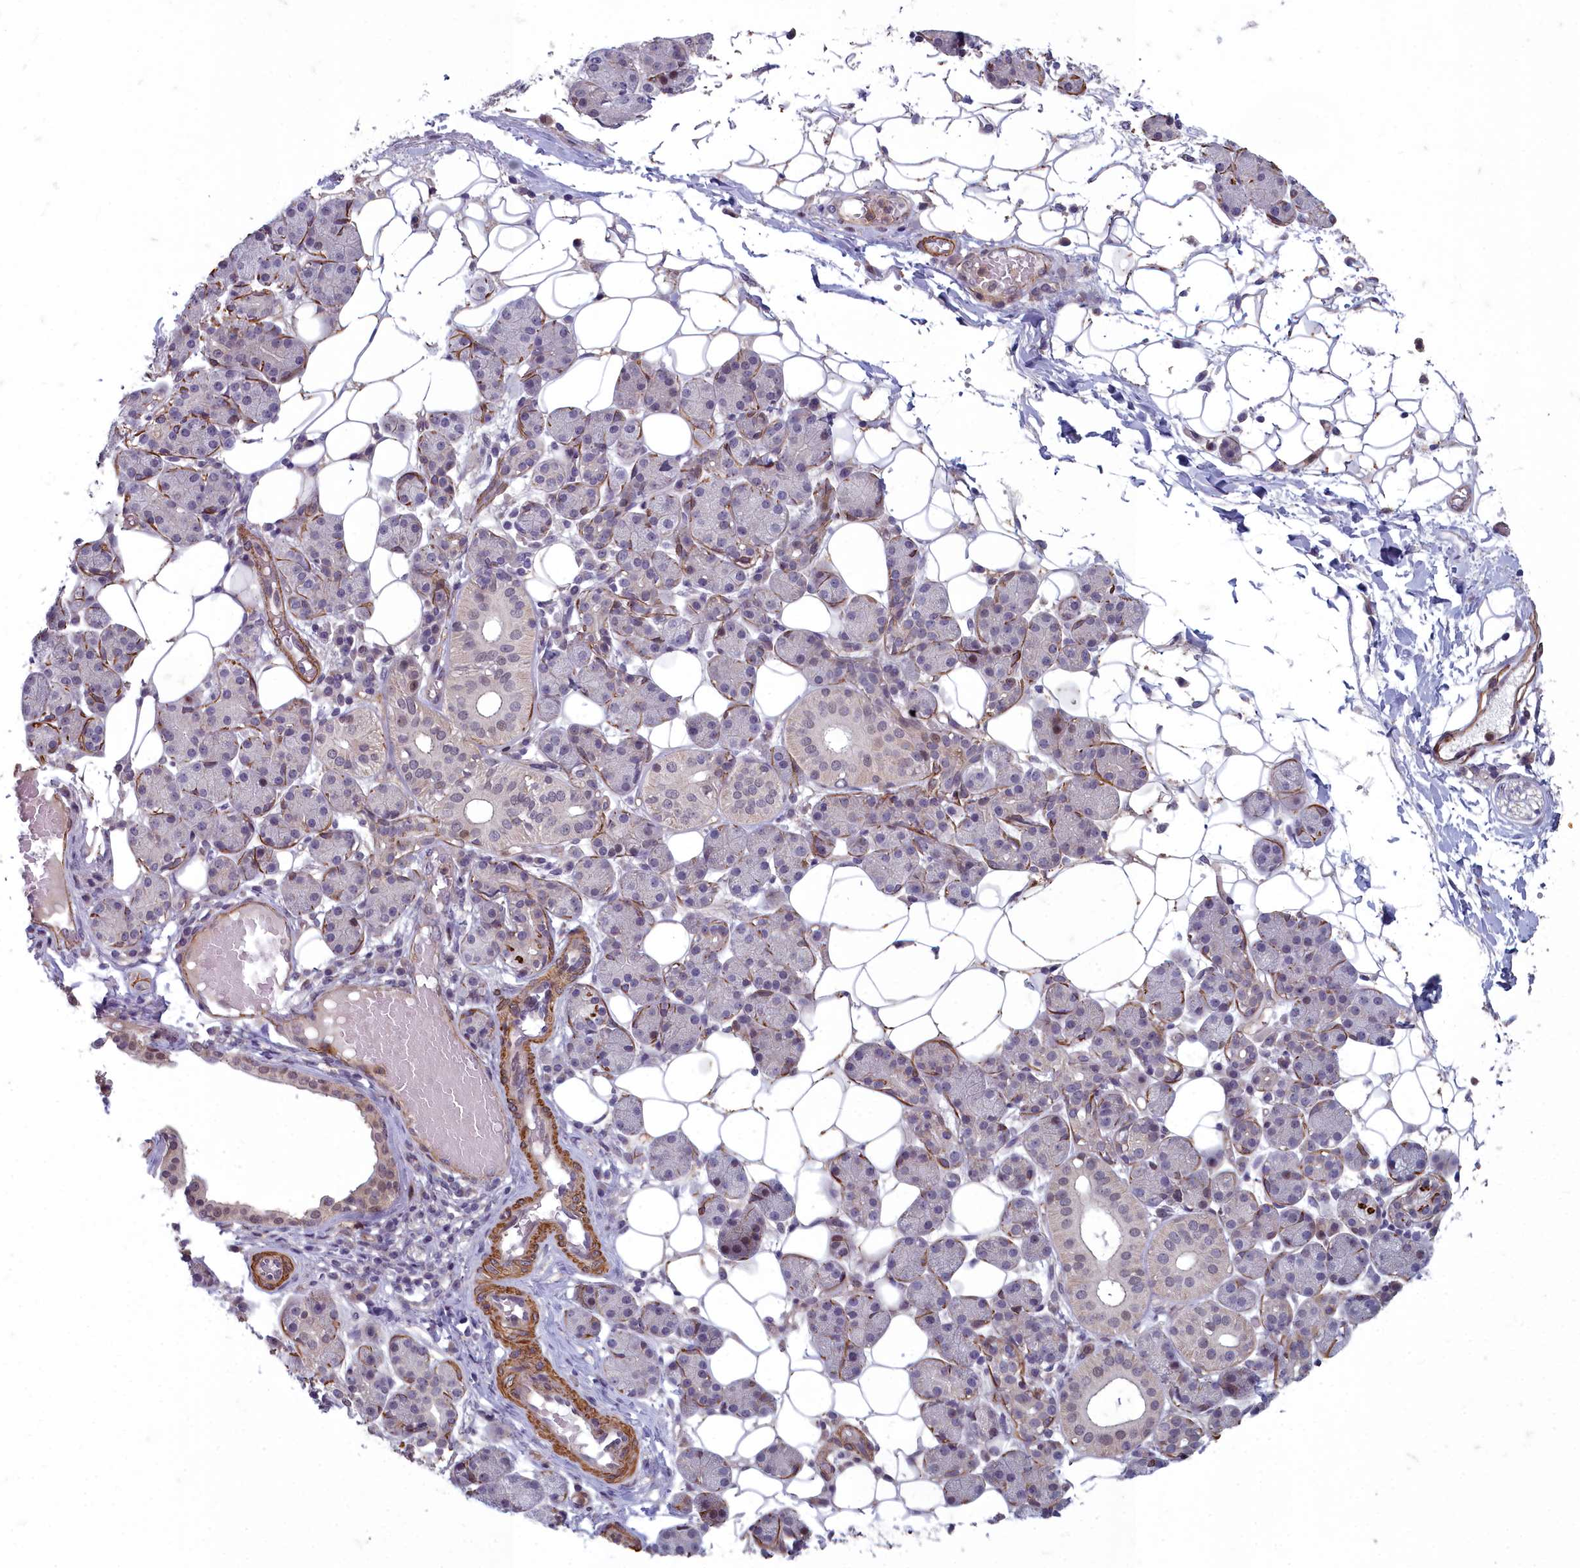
{"staining": {"intensity": "strong", "quantity": "<25%", "location": "cytoplasmic/membranous"}, "tissue": "salivary gland", "cell_type": "Glandular cells", "image_type": "normal", "snomed": [{"axis": "morphology", "description": "Normal tissue, NOS"}, {"axis": "topography", "description": "Salivary gland"}], "caption": "A histopathology image of salivary gland stained for a protein shows strong cytoplasmic/membranous brown staining in glandular cells.", "gene": "ZNF626", "patient": {"sex": "female", "age": 33}}